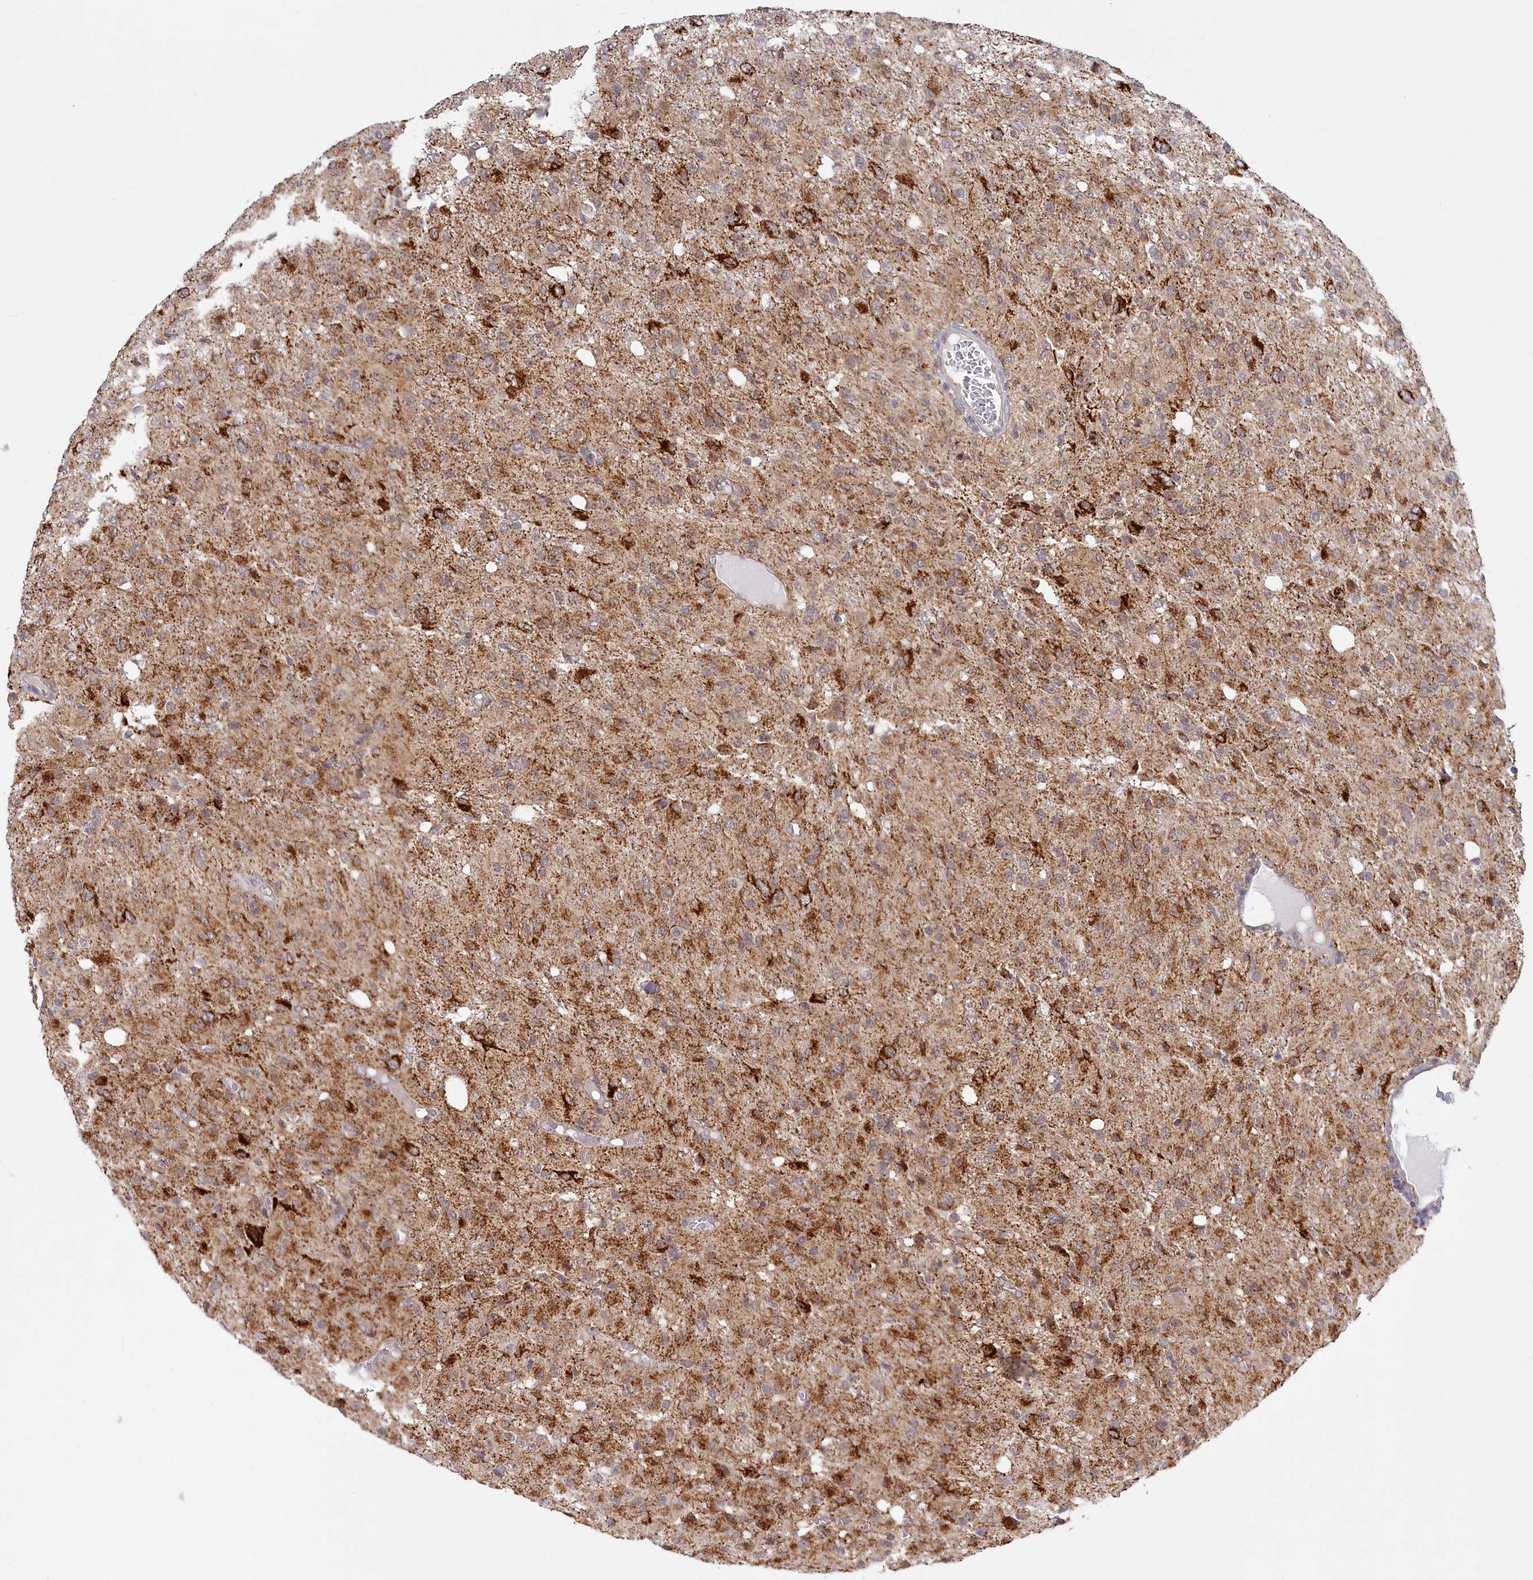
{"staining": {"intensity": "moderate", "quantity": "<25%", "location": "cytoplasmic/membranous"}, "tissue": "glioma", "cell_type": "Tumor cells", "image_type": "cancer", "snomed": [{"axis": "morphology", "description": "Glioma, malignant, High grade"}, {"axis": "topography", "description": "Brain"}], "caption": "An immunohistochemistry (IHC) image of neoplastic tissue is shown. Protein staining in brown labels moderate cytoplasmic/membranous positivity in malignant high-grade glioma within tumor cells.", "gene": "RTN4IP1", "patient": {"sex": "female", "age": 59}}